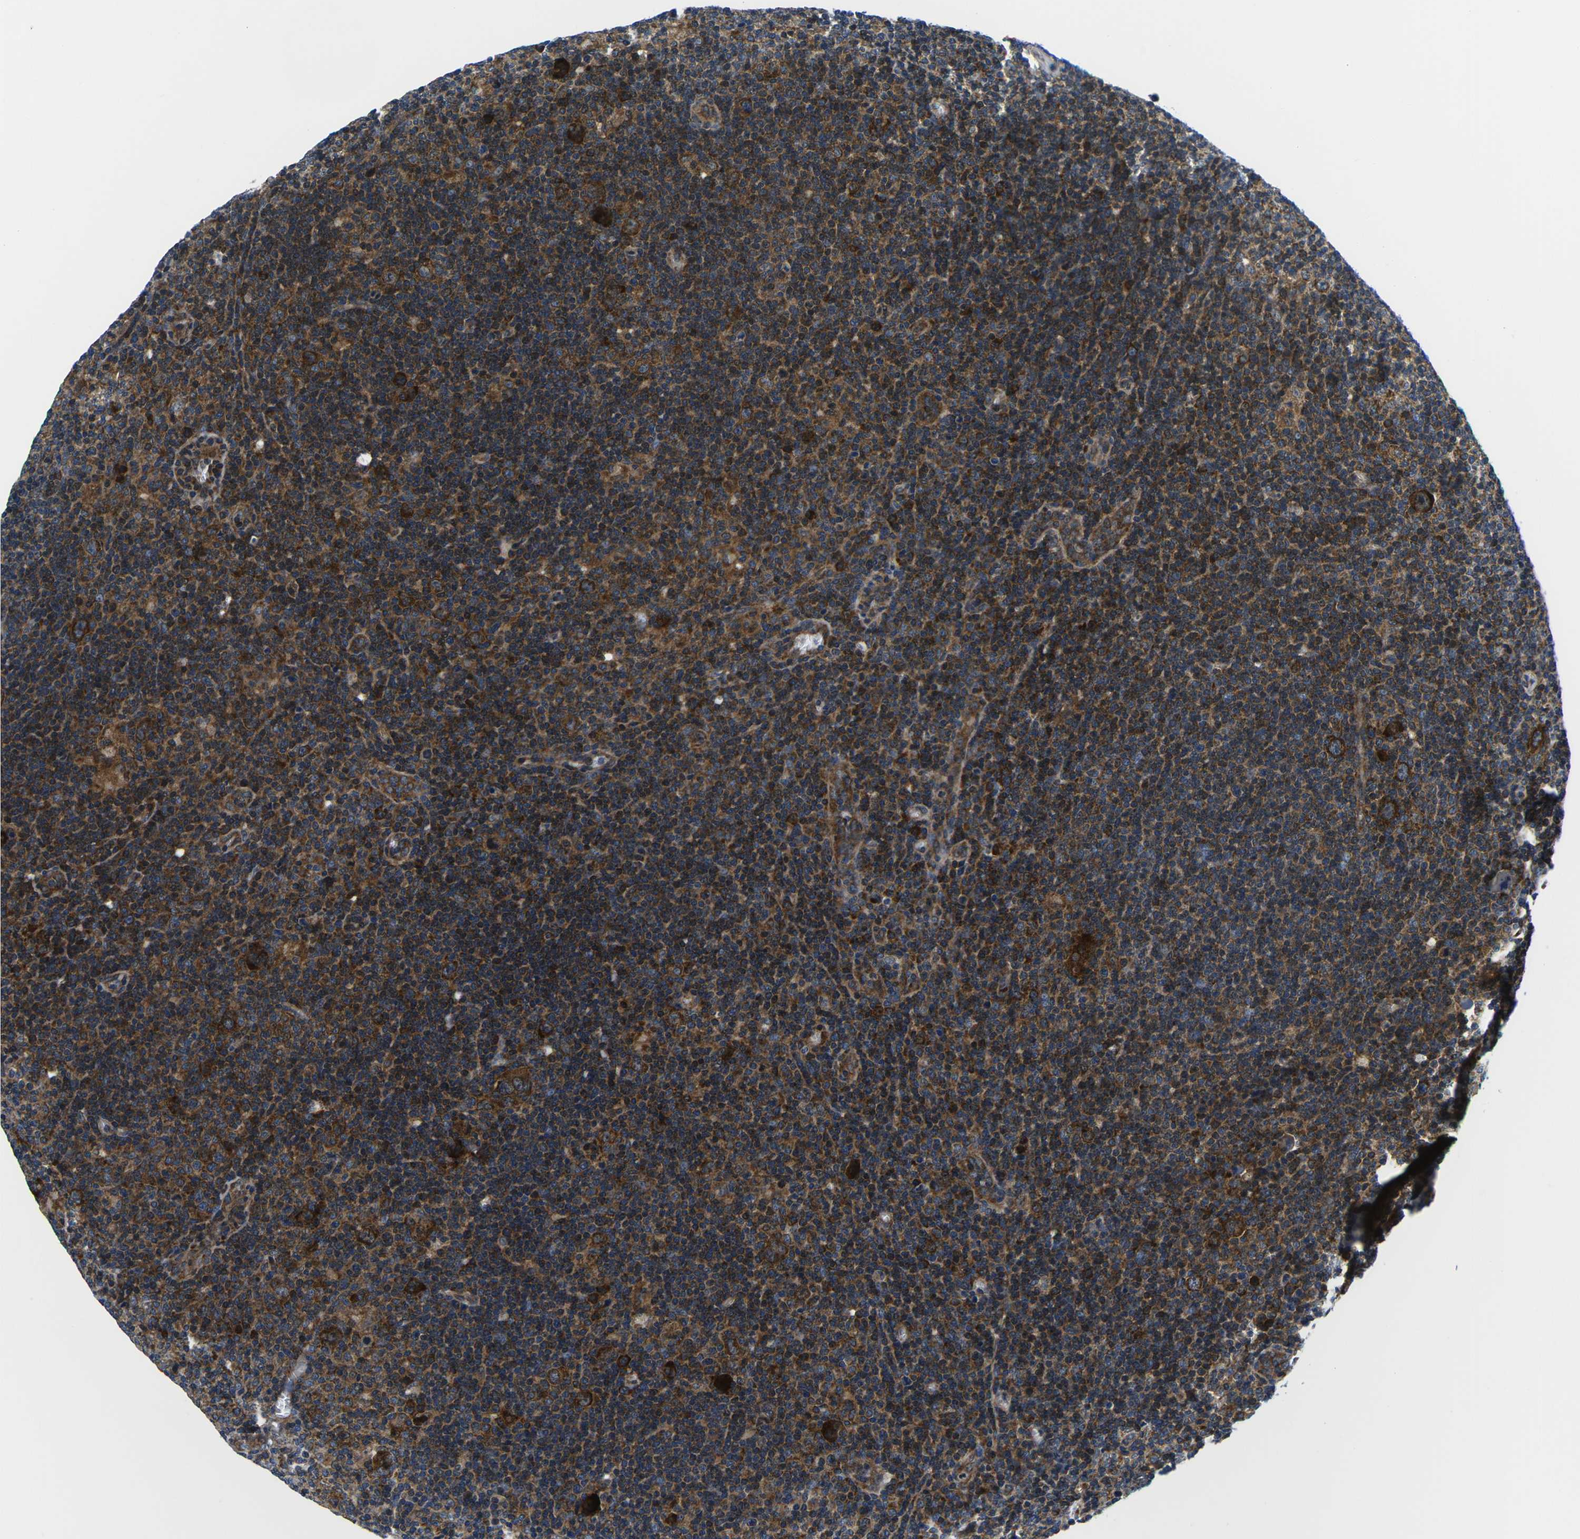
{"staining": {"intensity": "strong", "quantity": ">75%", "location": "cytoplasmic/membranous"}, "tissue": "lymphoma", "cell_type": "Tumor cells", "image_type": "cancer", "snomed": [{"axis": "morphology", "description": "Hodgkin's disease, NOS"}, {"axis": "topography", "description": "Lymph node"}], "caption": "An image of lymphoma stained for a protein exhibits strong cytoplasmic/membranous brown staining in tumor cells.", "gene": "EIF4E", "patient": {"sex": "female", "age": 57}}